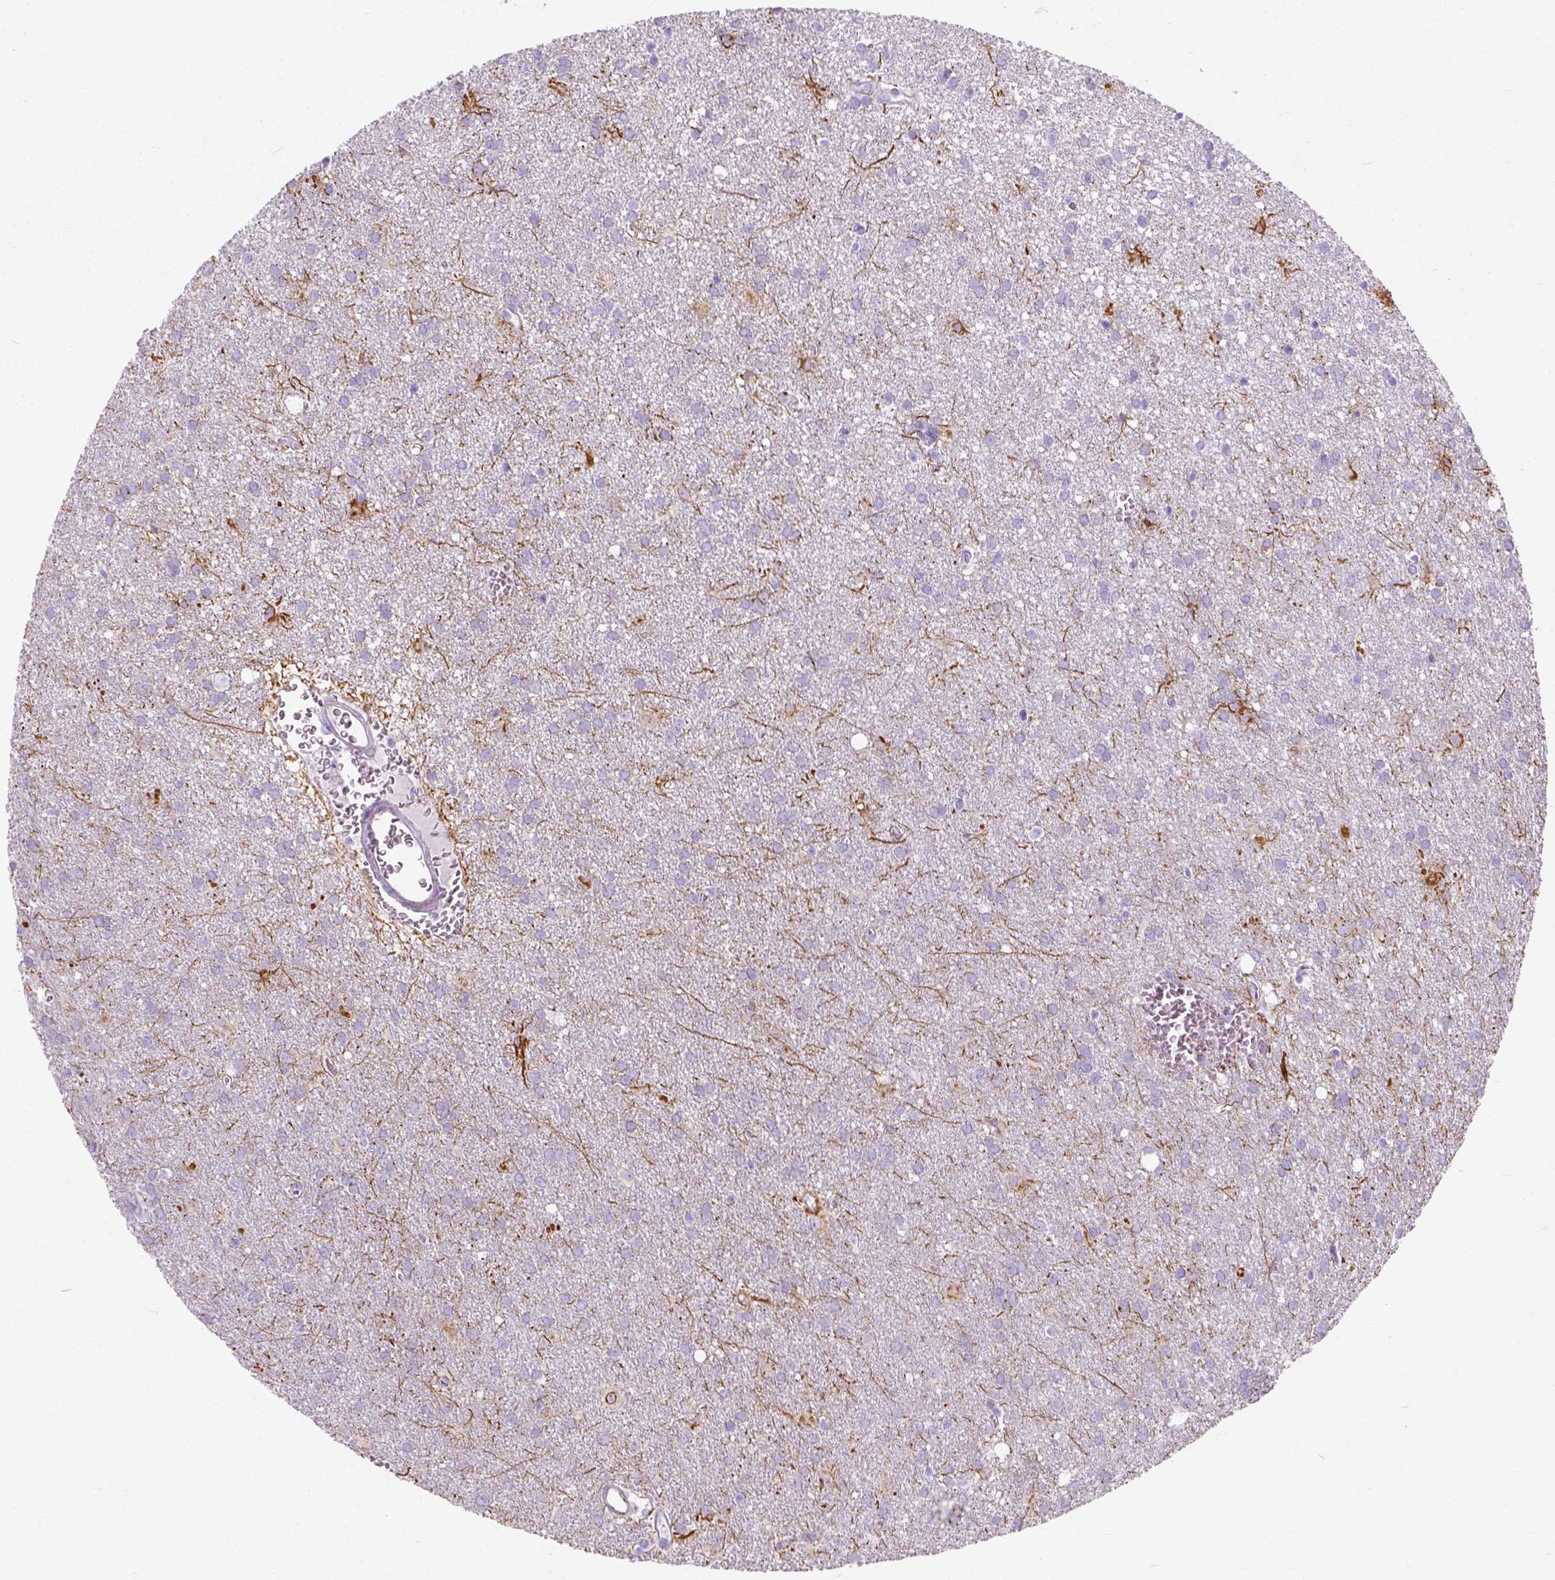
{"staining": {"intensity": "negative", "quantity": "none", "location": "none"}, "tissue": "glioma", "cell_type": "Tumor cells", "image_type": "cancer", "snomed": [{"axis": "morphology", "description": "Glioma, malignant, Low grade"}, {"axis": "topography", "description": "Brain"}], "caption": "The photomicrograph shows no staining of tumor cells in malignant low-grade glioma.", "gene": "MYH15", "patient": {"sex": "male", "age": 58}}